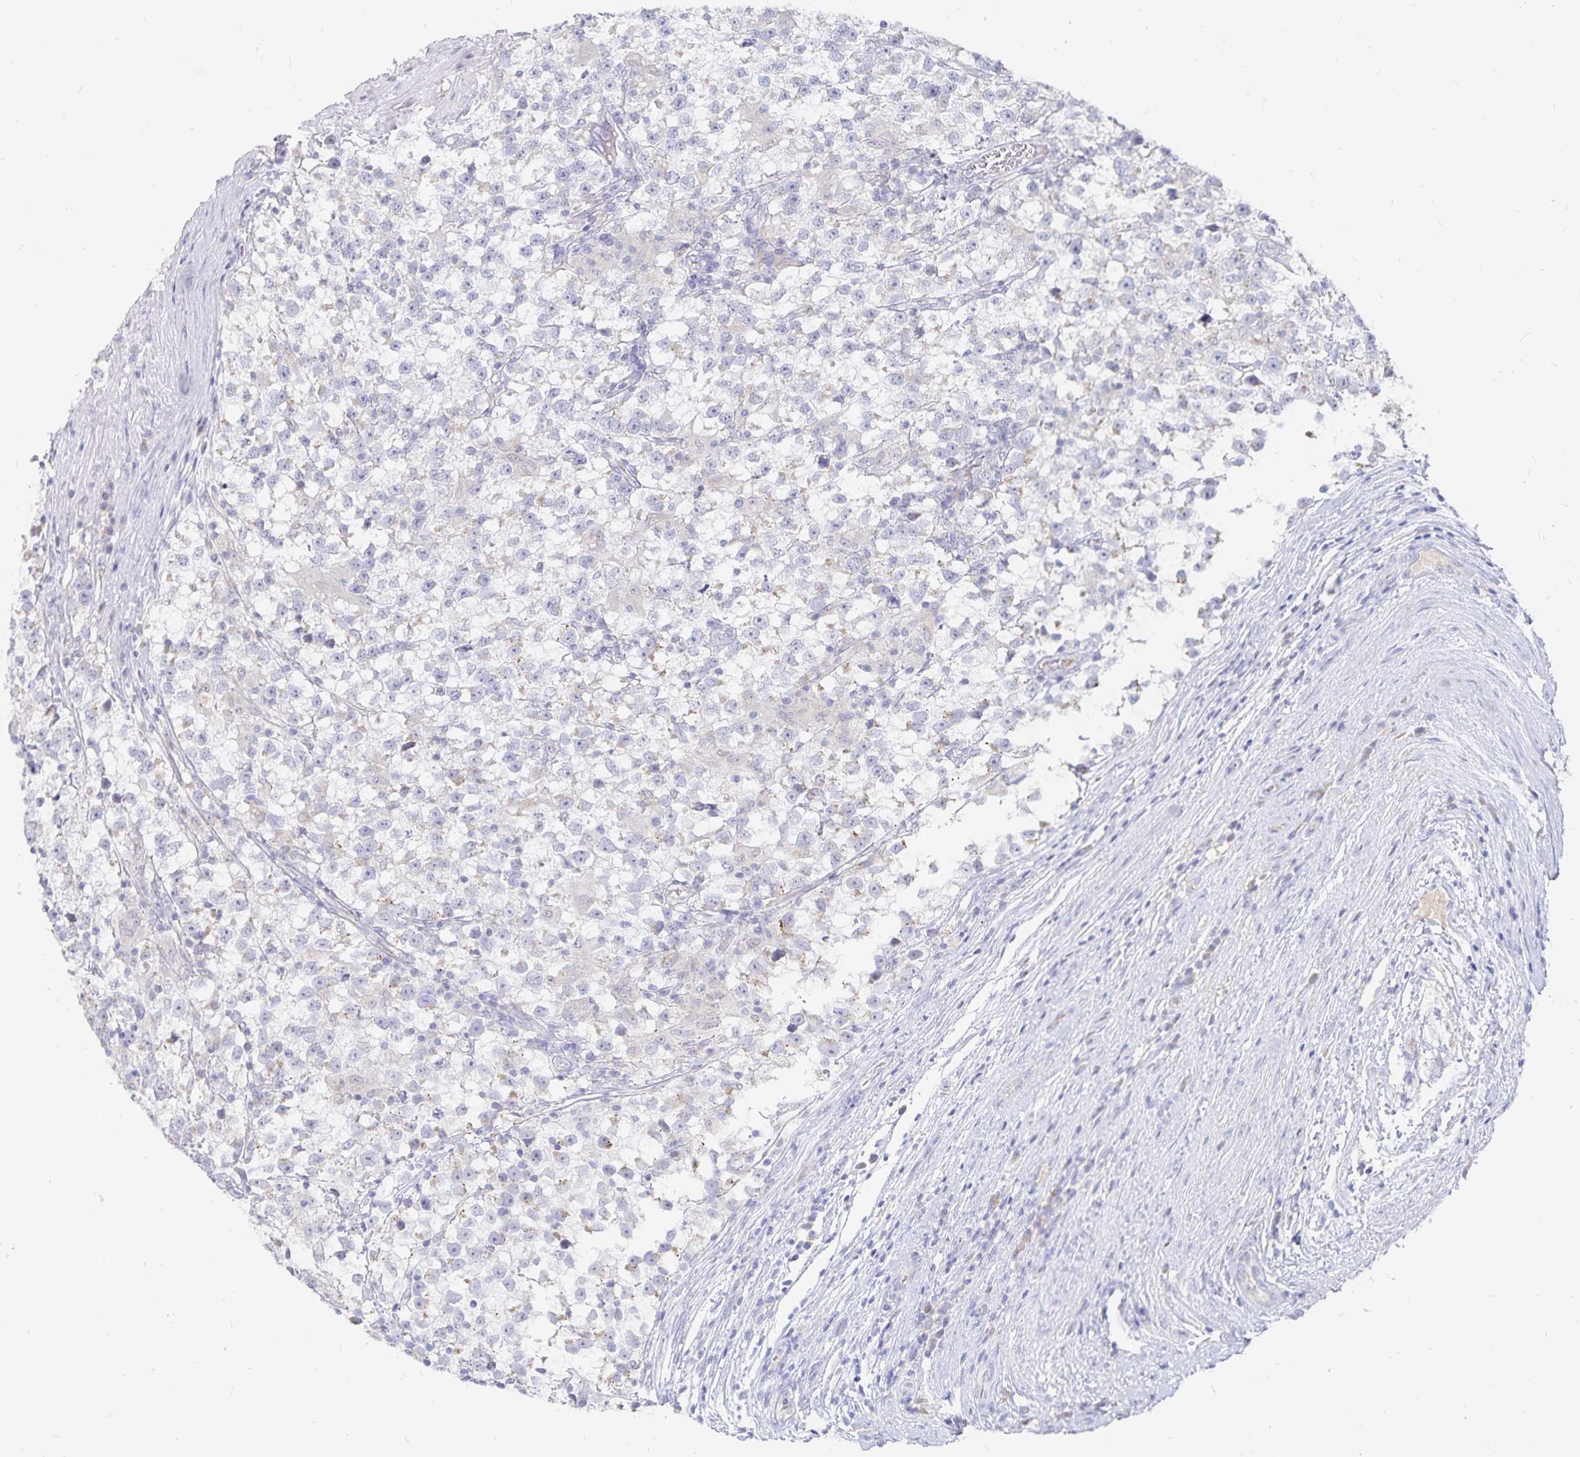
{"staining": {"intensity": "negative", "quantity": "none", "location": "none"}, "tissue": "testis cancer", "cell_type": "Tumor cells", "image_type": "cancer", "snomed": [{"axis": "morphology", "description": "Seminoma, NOS"}, {"axis": "topography", "description": "Testis"}], "caption": "There is no significant staining in tumor cells of testis cancer (seminoma).", "gene": "PKHD1", "patient": {"sex": "male", "age": 31}}